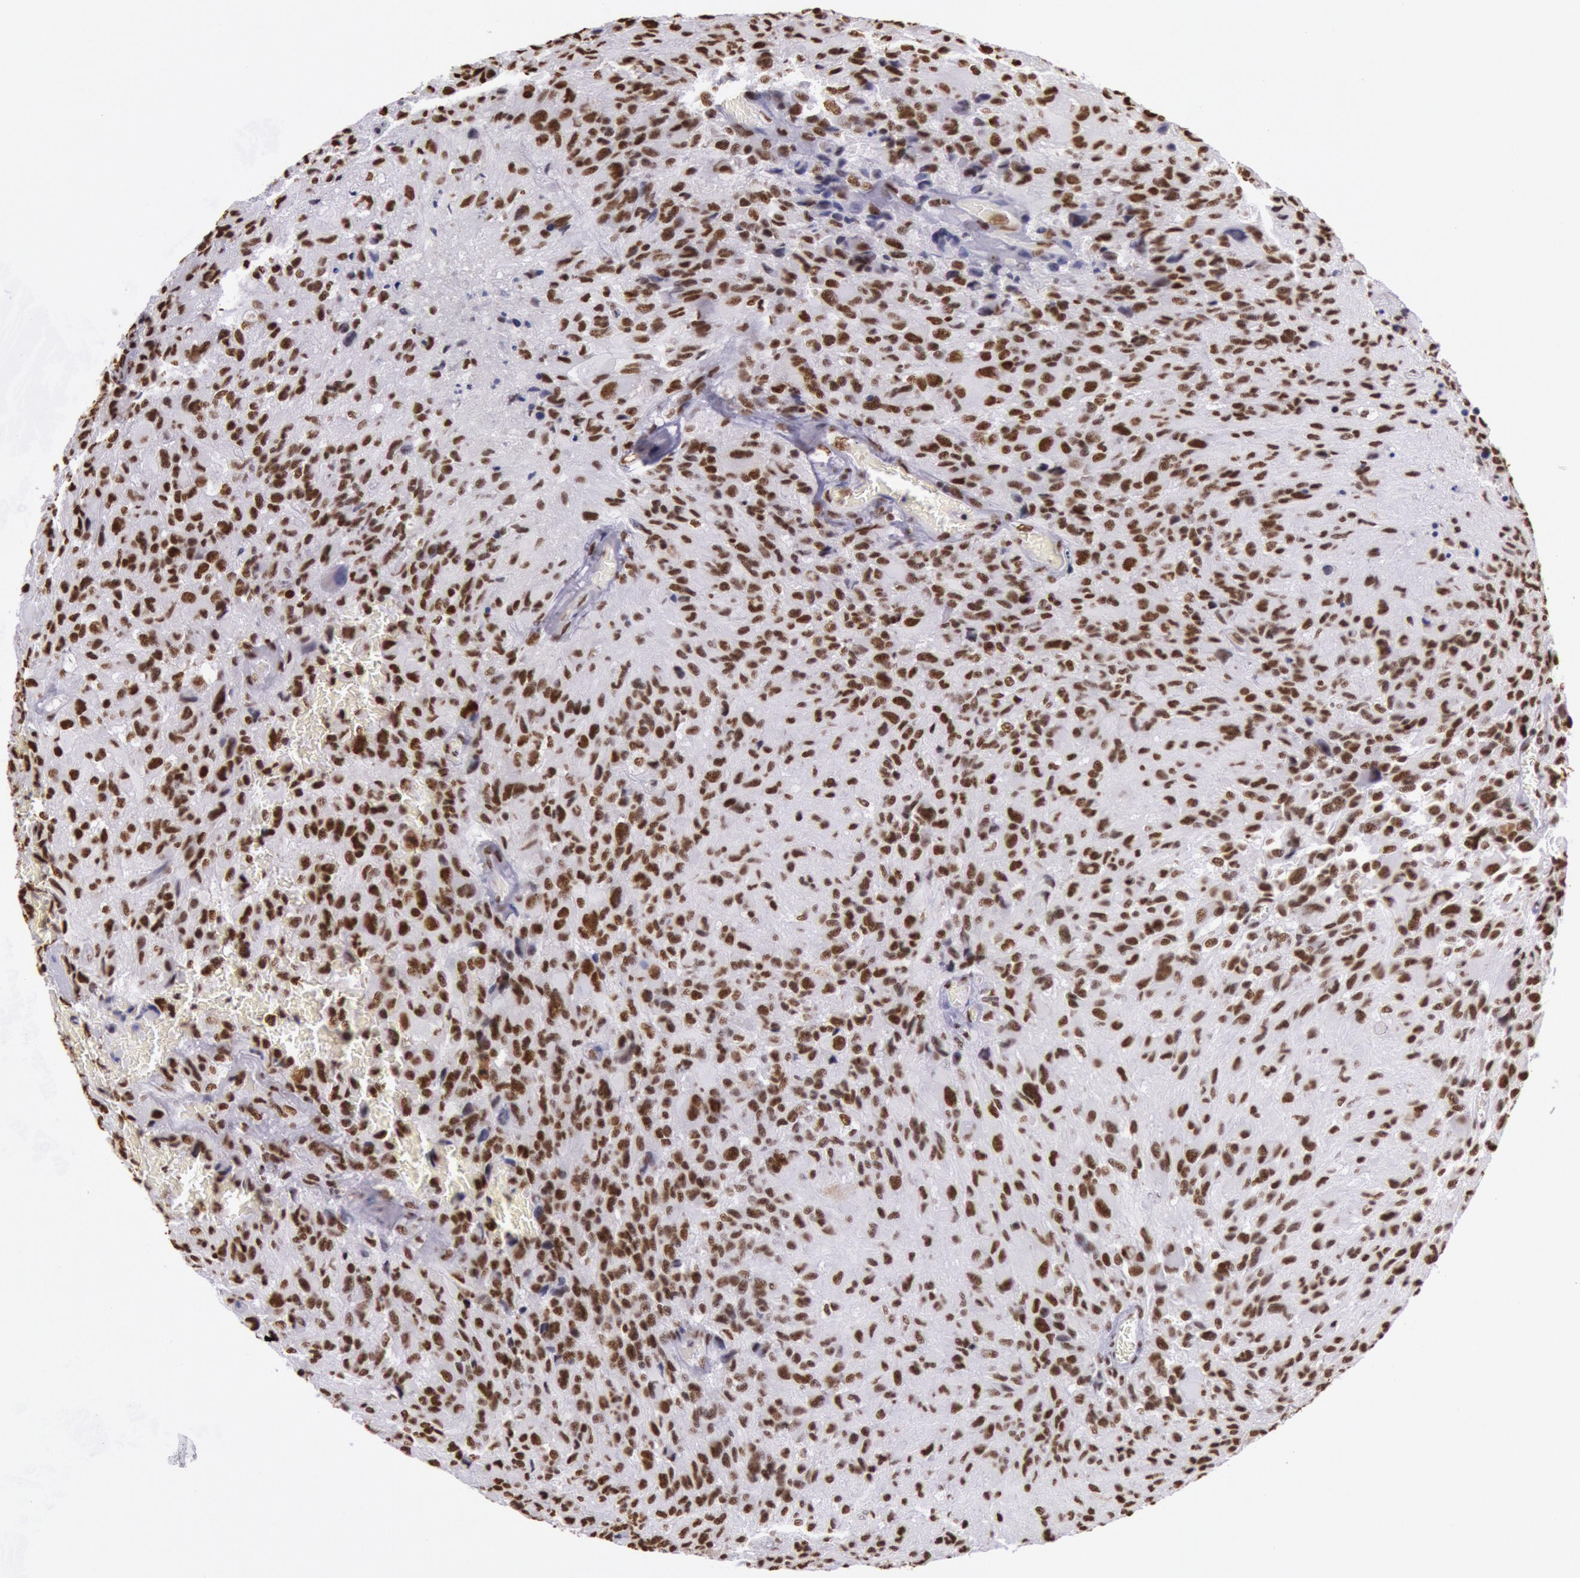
{"staining": {"intensity": "moderate", "quantity": ">75%", "location": "nuclear"}, "tissue": "glioma", "cell_type": "Tumor cells", "image_type": "cancer", "snomed": [{"axis": "morphology", "description": "Glioma, malignant, High grade"}, {"axis": "topography", "description": "Brain"}], "caption": "A micrograph of malignant high-grade glioma stained for a protein shows moderate nuclear brown staining in tumor cells. (IHC, brightfield microscopy, high magnification).", "gene": "HNRNPH2", "patient": {"sex": "male", "age": 69}}